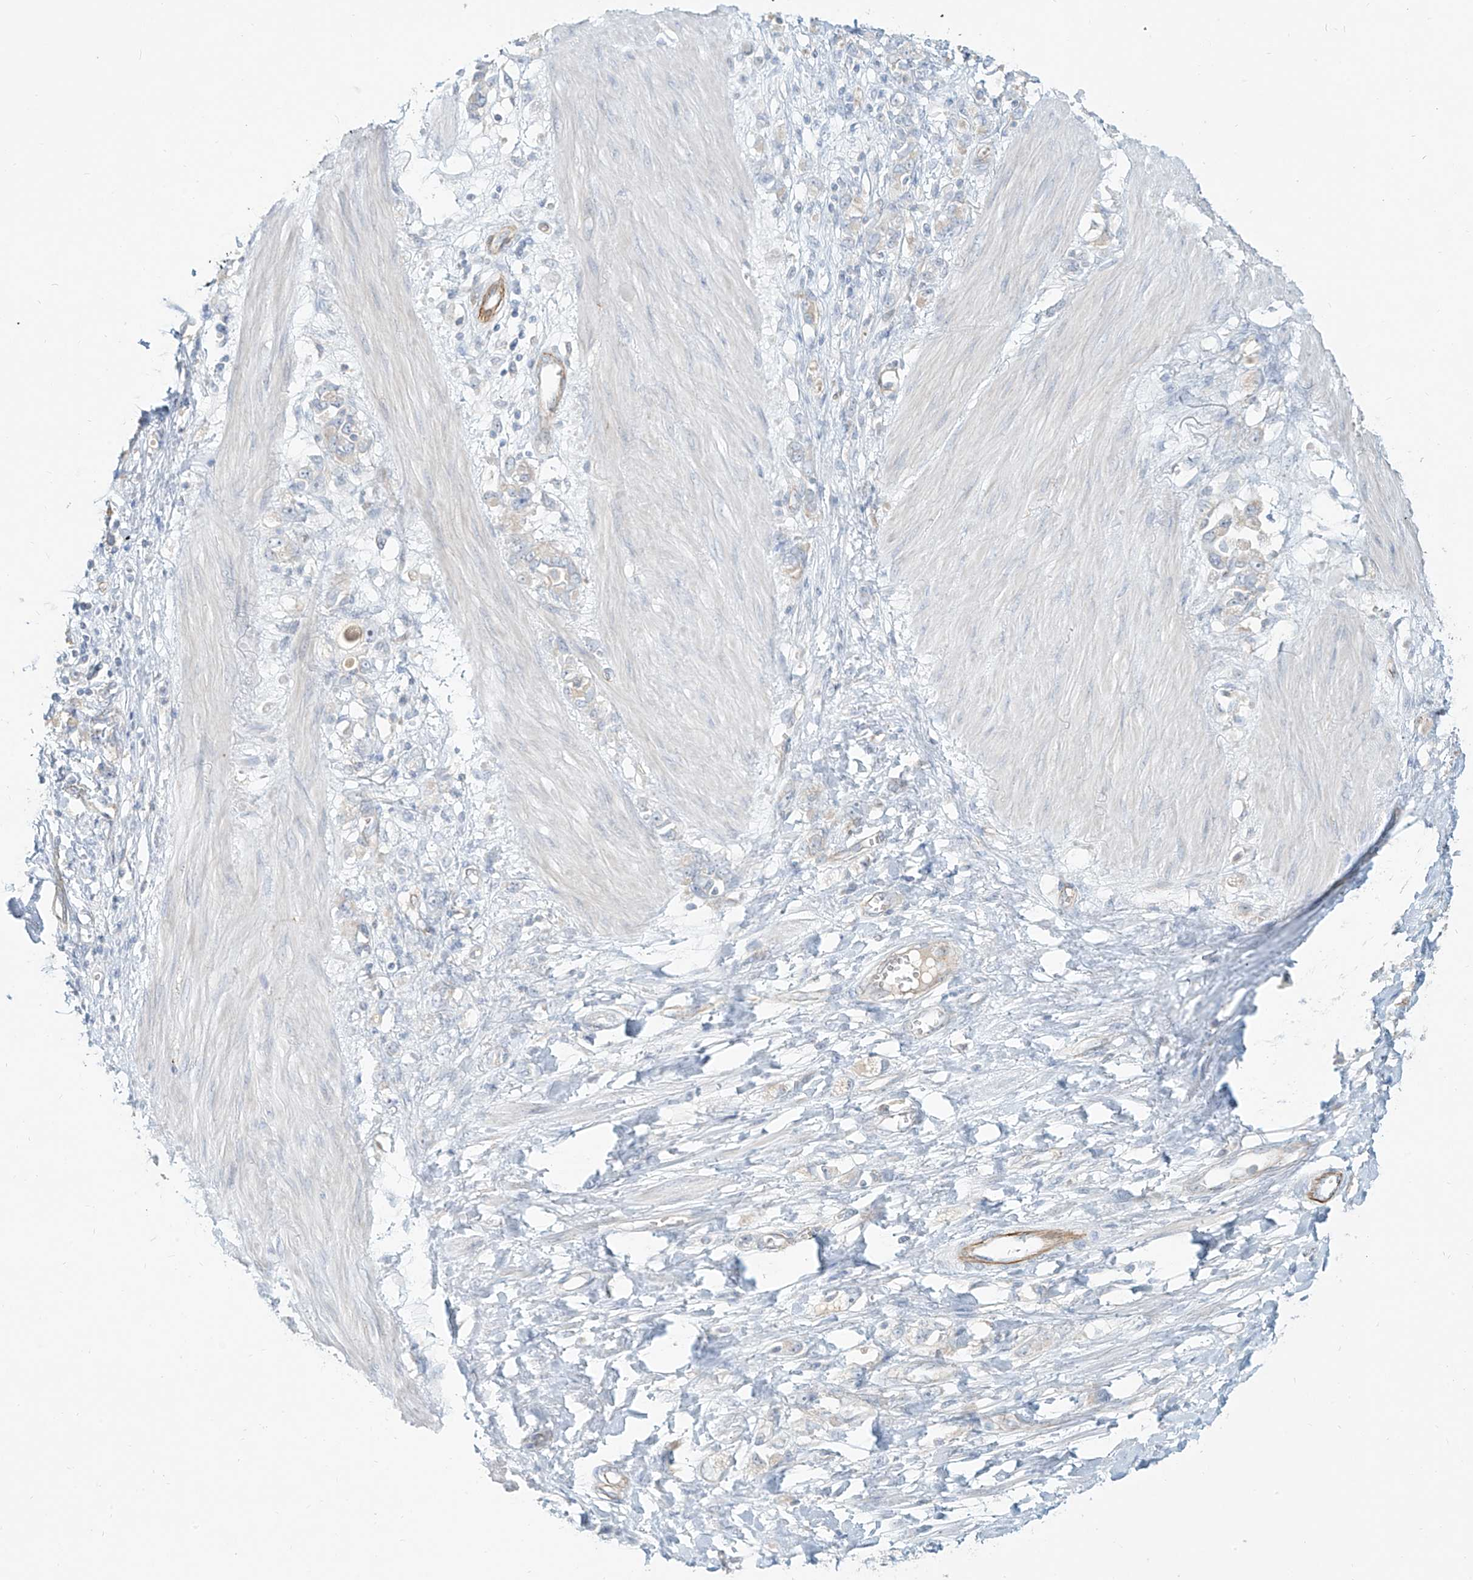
{"staining": {"intensity": "negative", "quantity": "none", "location": "none"}, "tissue": "stomach cancer", "cell_type": "Tumor cells", "image_type": "cancer", "snomed": [{"axis": "morphology", "description": "Adenocarcinoma, NOS"}, {"axis": "topography", "description": "Stomach"}], "caption": "Tumor cells are negative for protein expression in human stomach cancer (adenocarcinoma). (Stains: DAB IHC with hematoxylin counter stain, Microscopy: brightfield microscopy at high magnification).", "gene": "C2orf42", "patient": {"sex": "female", "age": 76}}